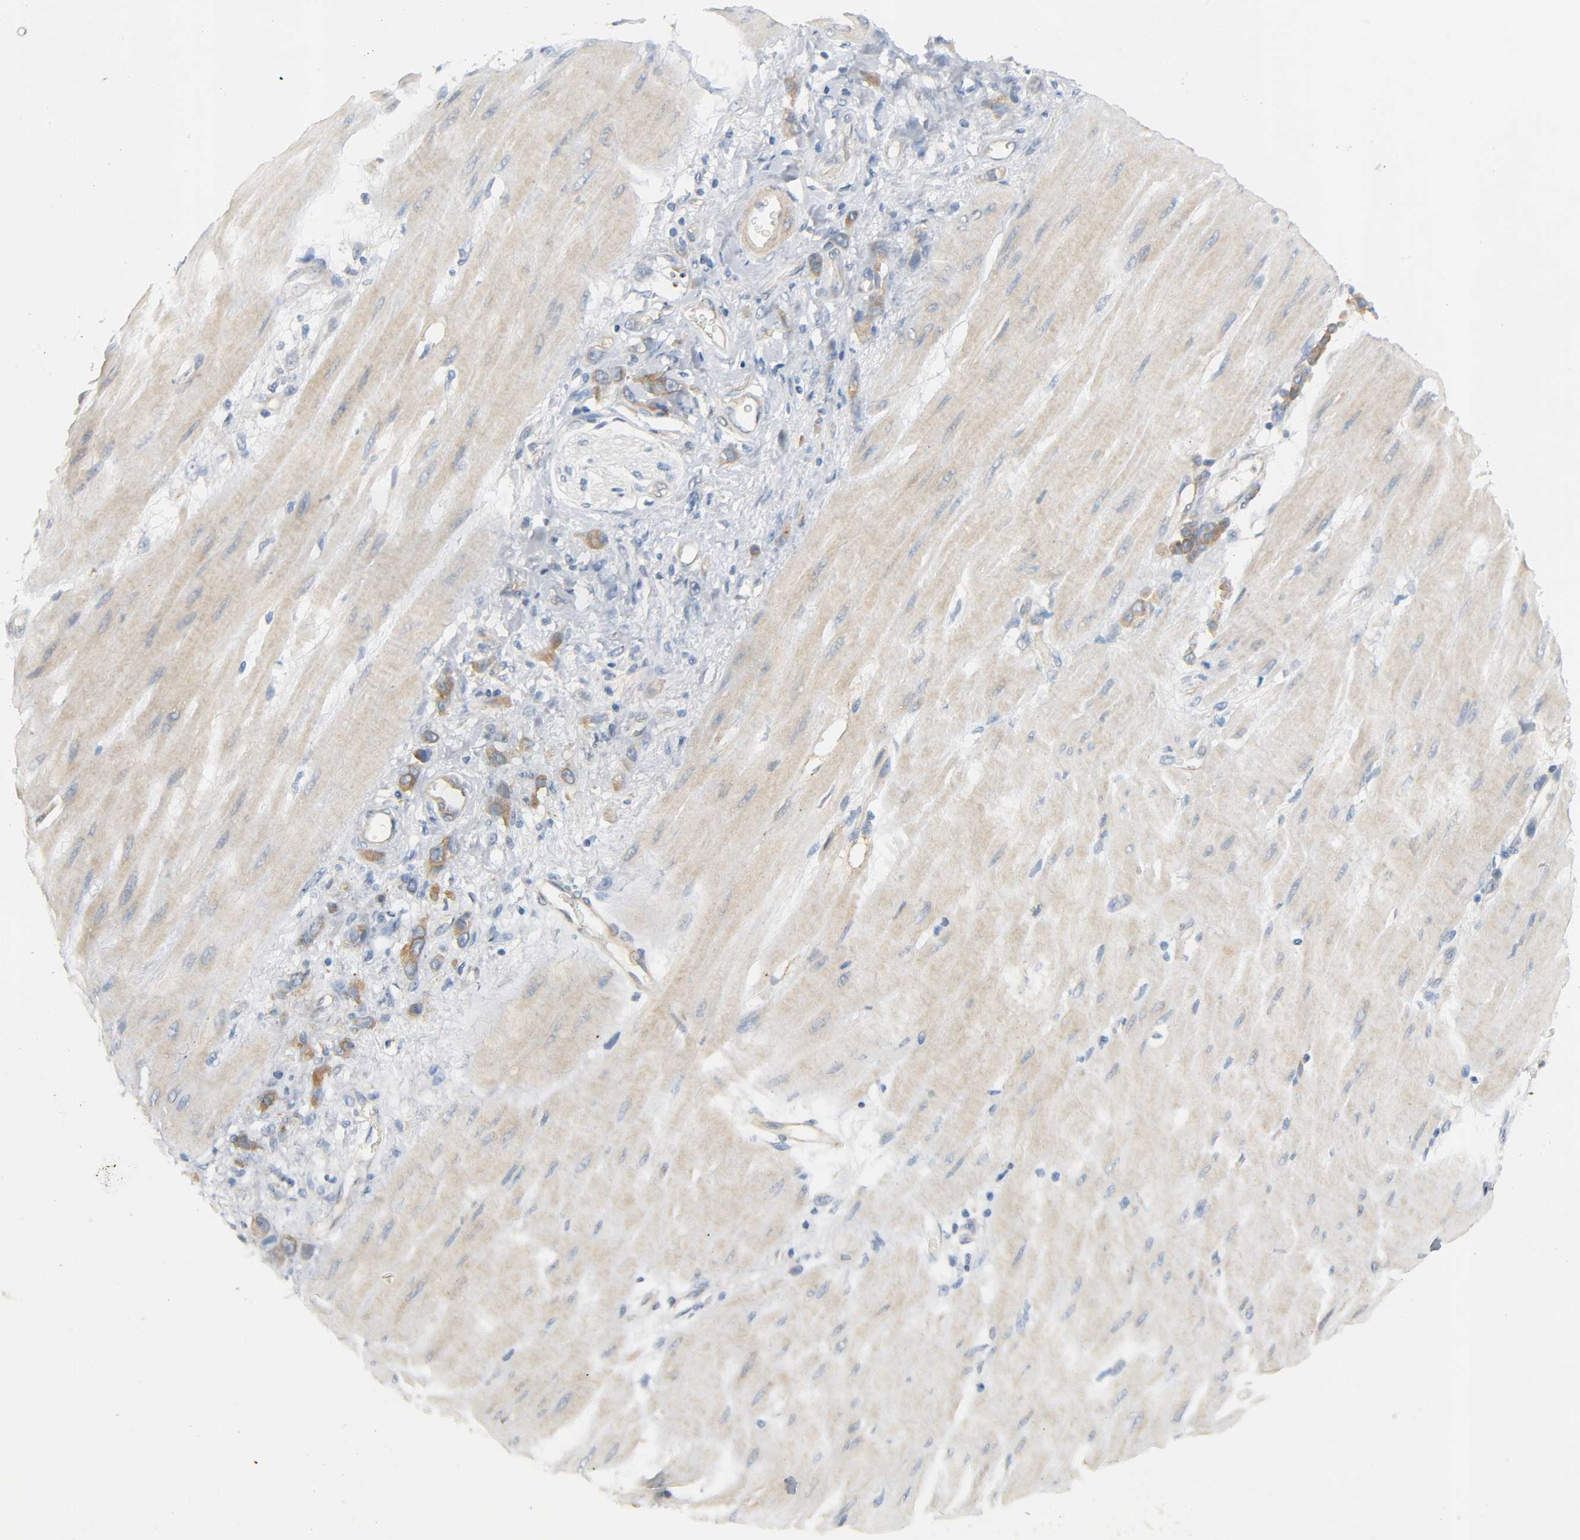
{"staining": {"intensity": "moderate", "quantity": ">75%", "location": "cytoplasmic/membranous"}, "tissue": "stomach cancer", "cell_type": "Tumor cells", "image_type": "cancer", "snomed": [{"axis": "morphology", "description": "Adenocarcinoma, NOS"}, {"axis": "topography", "description": "Stomach"}], "caption": "Approximately >75% of tumor cells in human adenocarcinoma (stomach) exhibit moderate cytoplasmic/membranous protein staining as visualized by brown immunohistochemical staining.", "gene": "ARPC1A", "patient": {"sex": "male", "age": 82}}